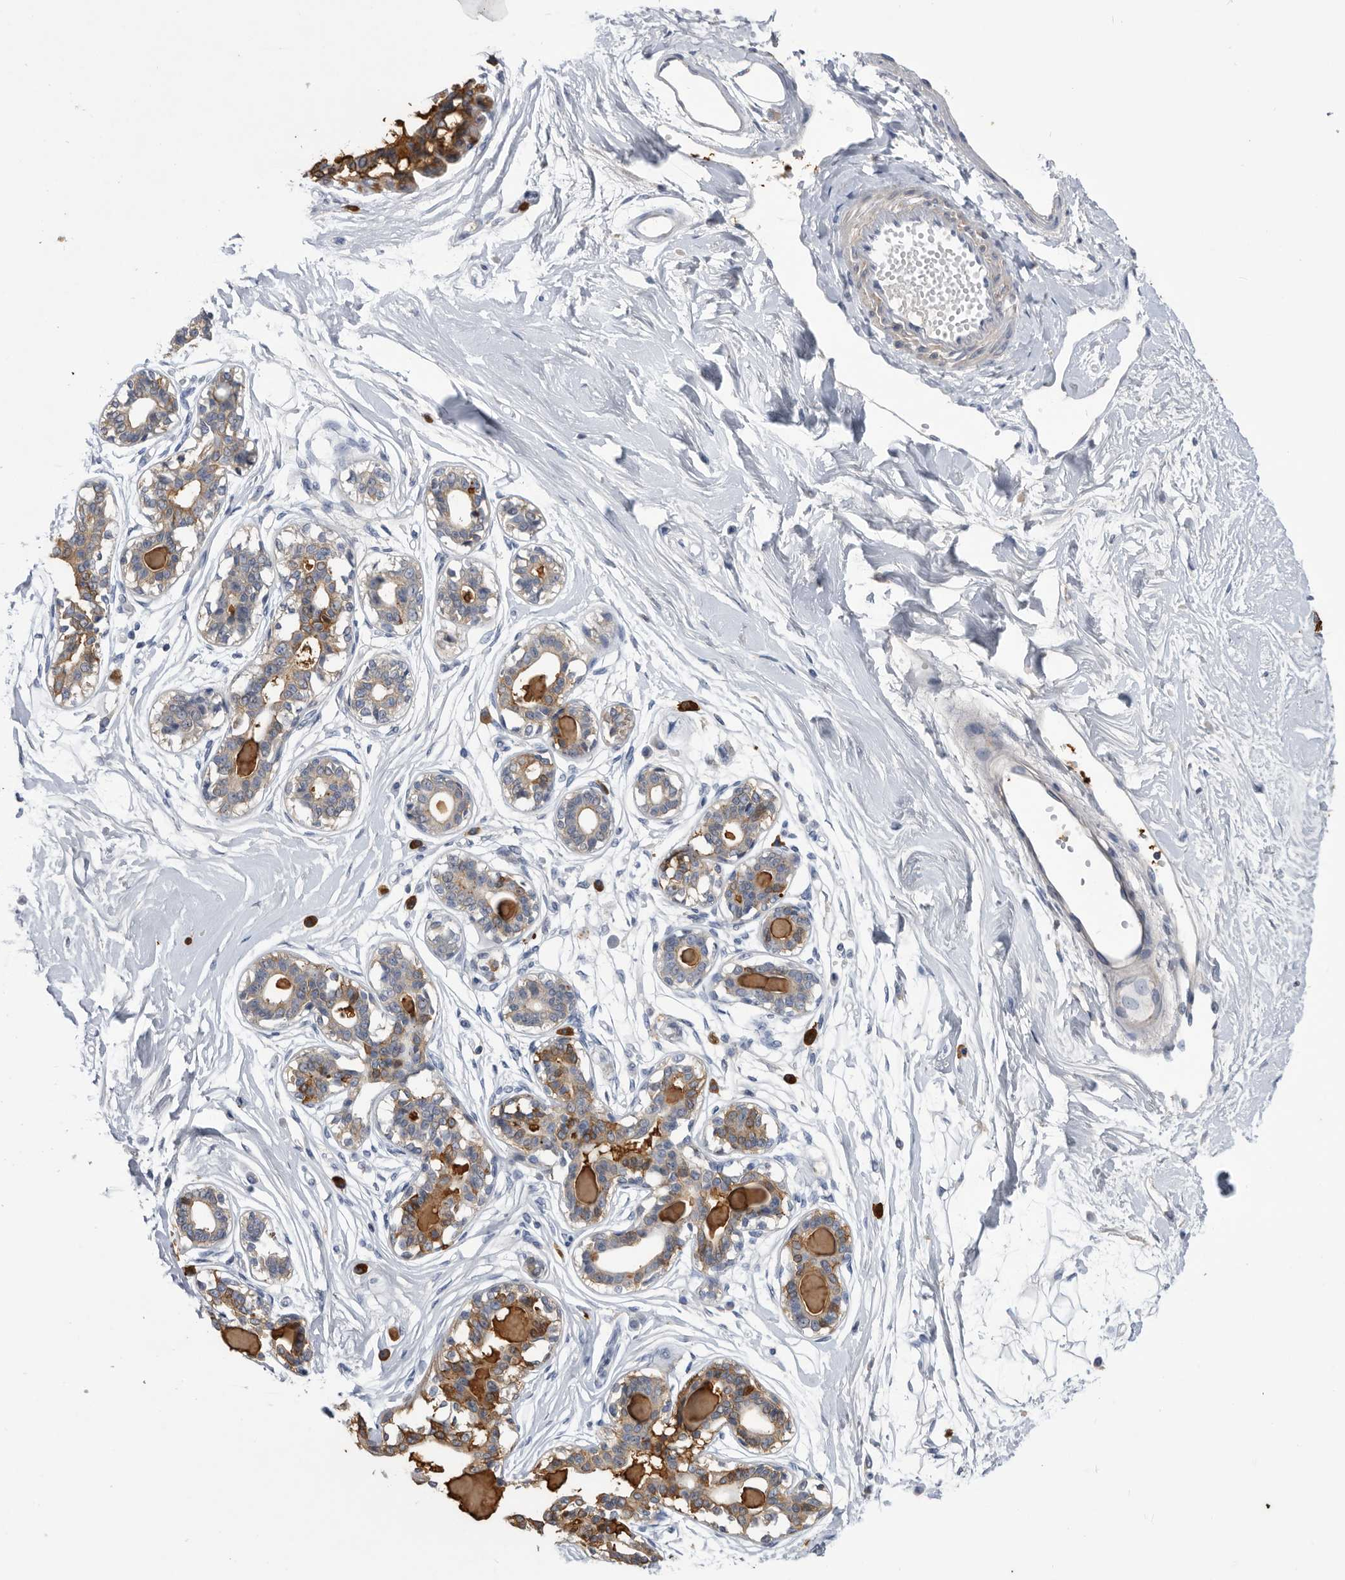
{"staining": {"intensity": "negative", "quantity": "none", "location": "none"}, "tissue": "breast", "cell_type": "Adipocytes", "image_type": "normal", "snomed": [{"axis": "morphology", "description": "Normal tissue, NOS"}, {"axis": "topography", "description": "Breast"}], "caption": "Image shows no significant protein positivity in adipocytes of benign breast. Brightfield microscopy of IHC stained with DAB (3,3'-diaminobenzidine) (brown) and hematoxylin (blue), captured at high magnification.", "gene": "BTBD6", "patient": {"sex": "female", "age": 45}}